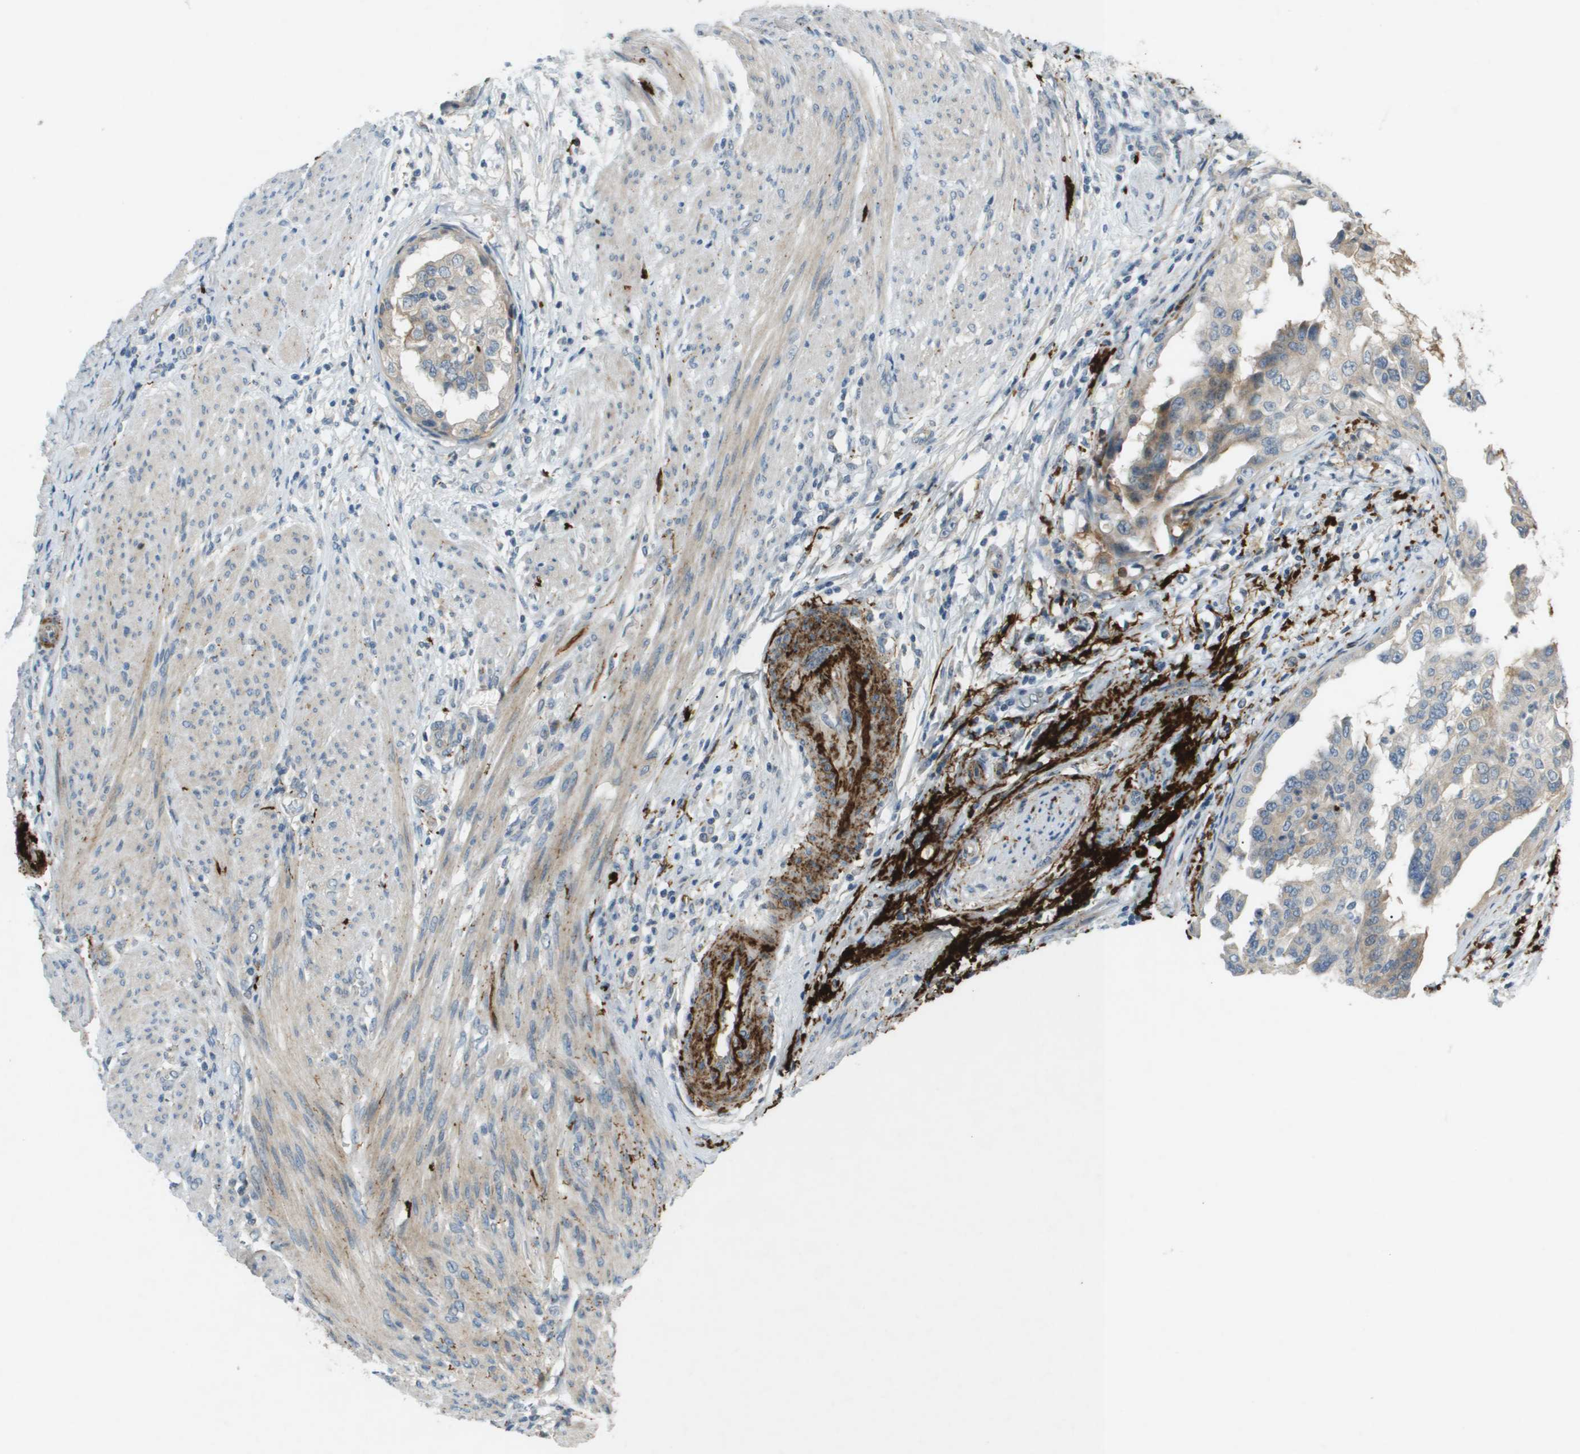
{"staining": {"intensity": "weak", "quantity": "<25%", "location": "cytoplasmic/membranous"}, "tissue": "endometrial cancer", "cell_type": "Tumor cells", "image_type": "cancer", "snomed": [{"axis": "morphology", "description": "Adenocarcinoma, NOS"}, {"axis": "topography", "description": "Endometrium"}], "caption": "The photomicrograph shows no staining of tumor cells in endometrial adenocarcinoma. Brightfield microscopy of IHC stained with DAB (3,3'-diaminobenzidine) (brown) and hematoxylin (blue), captured at high magnification.", "gene": "VTN", "patient": {"sex": "female", "age": 85}}